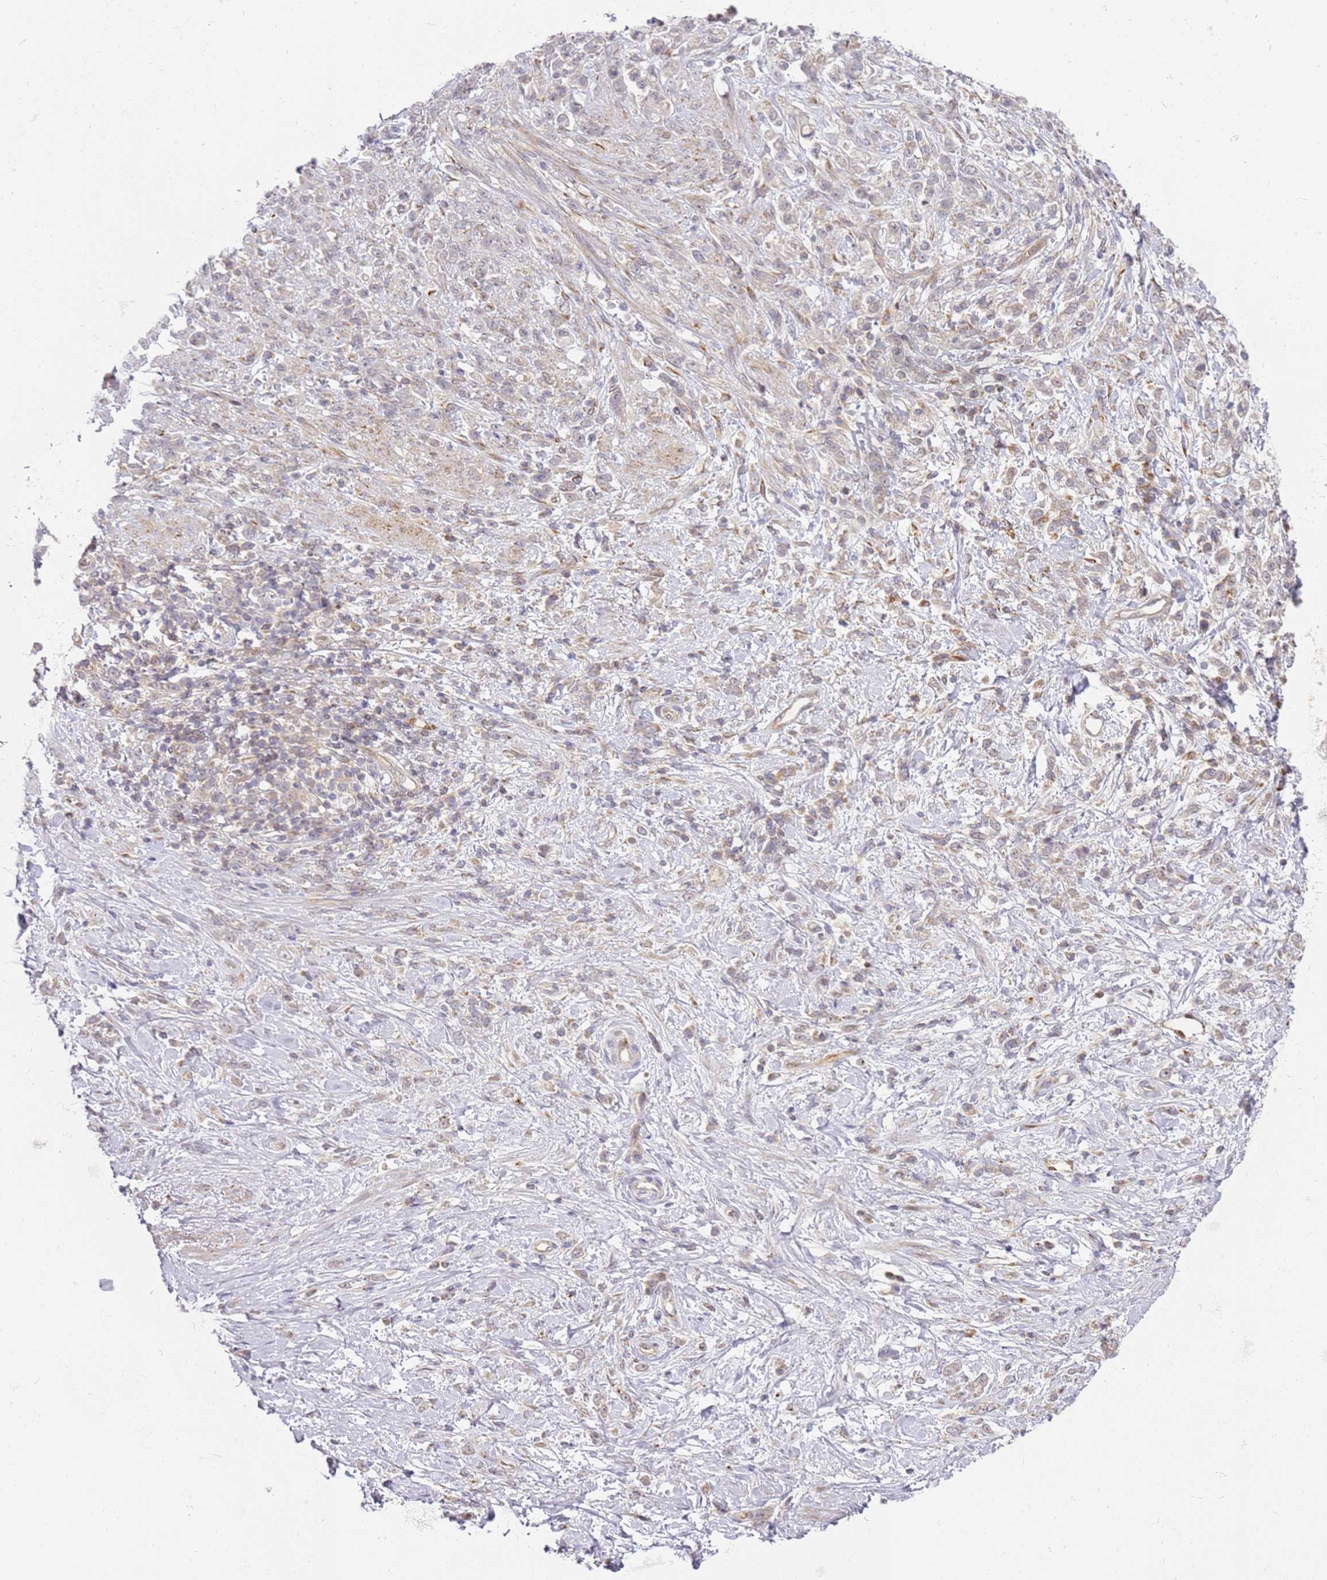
{"staining": {"intensity": "negative", "quantity": "none", "location": "none"}, "tissue": "stomach cancer", "cell_type": "Tumor cells", "image_type": "cancer", "snomed": [{"axis": "morphology", "description": "Adenocarcinoma, NOS"}, {"axis": "topography", "description": "Stomach"}], "caption": "Immunohistochemistry histopathology image of neoplastic tissue: human stomach cancer stained with DAB (3,3'-diaminobenzidine) exhibits no significant protein expression in tumor cells.", "gene": "GRAP", "patient": {"sex": "female", "age": 60}}